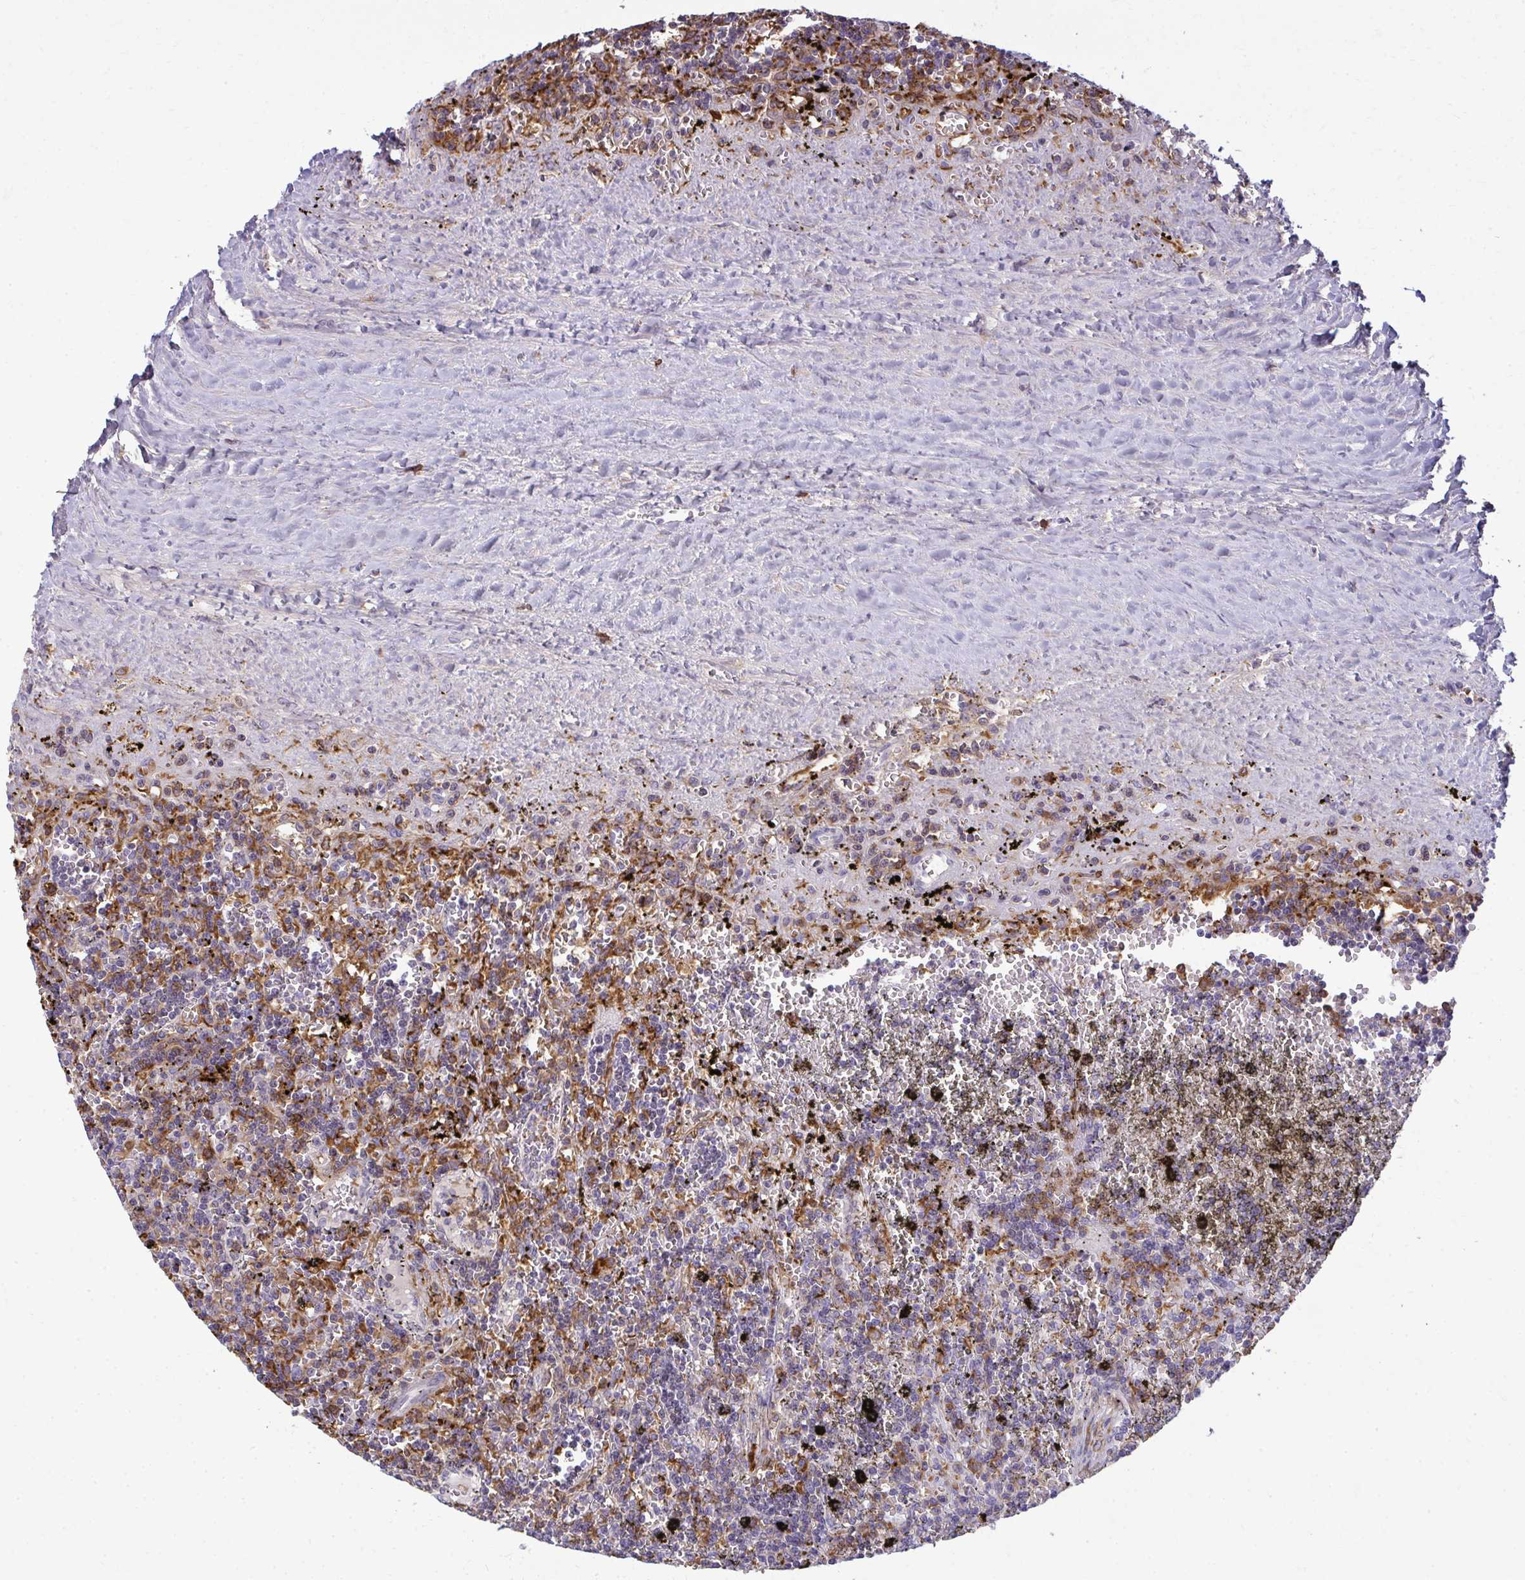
{"staining": {"intensity": "moderate", "quantity": "25%-75%", "location": "cytoplasmic/membranous"}, "tissue": "lymphoma", "cell_type": "Tumor cells", "image_type": "cancer", "snomed": [{"axis": "morphology", "description": "Malignant lymphoma, non-Hodgkin's type, Low grade"}, {"axis": "topography", "description": "Spleen"}], "caption": "Human lymphoma stained for a protein (brown) displays moderate cytoplasmic/membranous positive expression in approximately 25%-75% of tumor cells.", "gene": "AP5M1", "patient": {"sex": "male", "age": 60}}